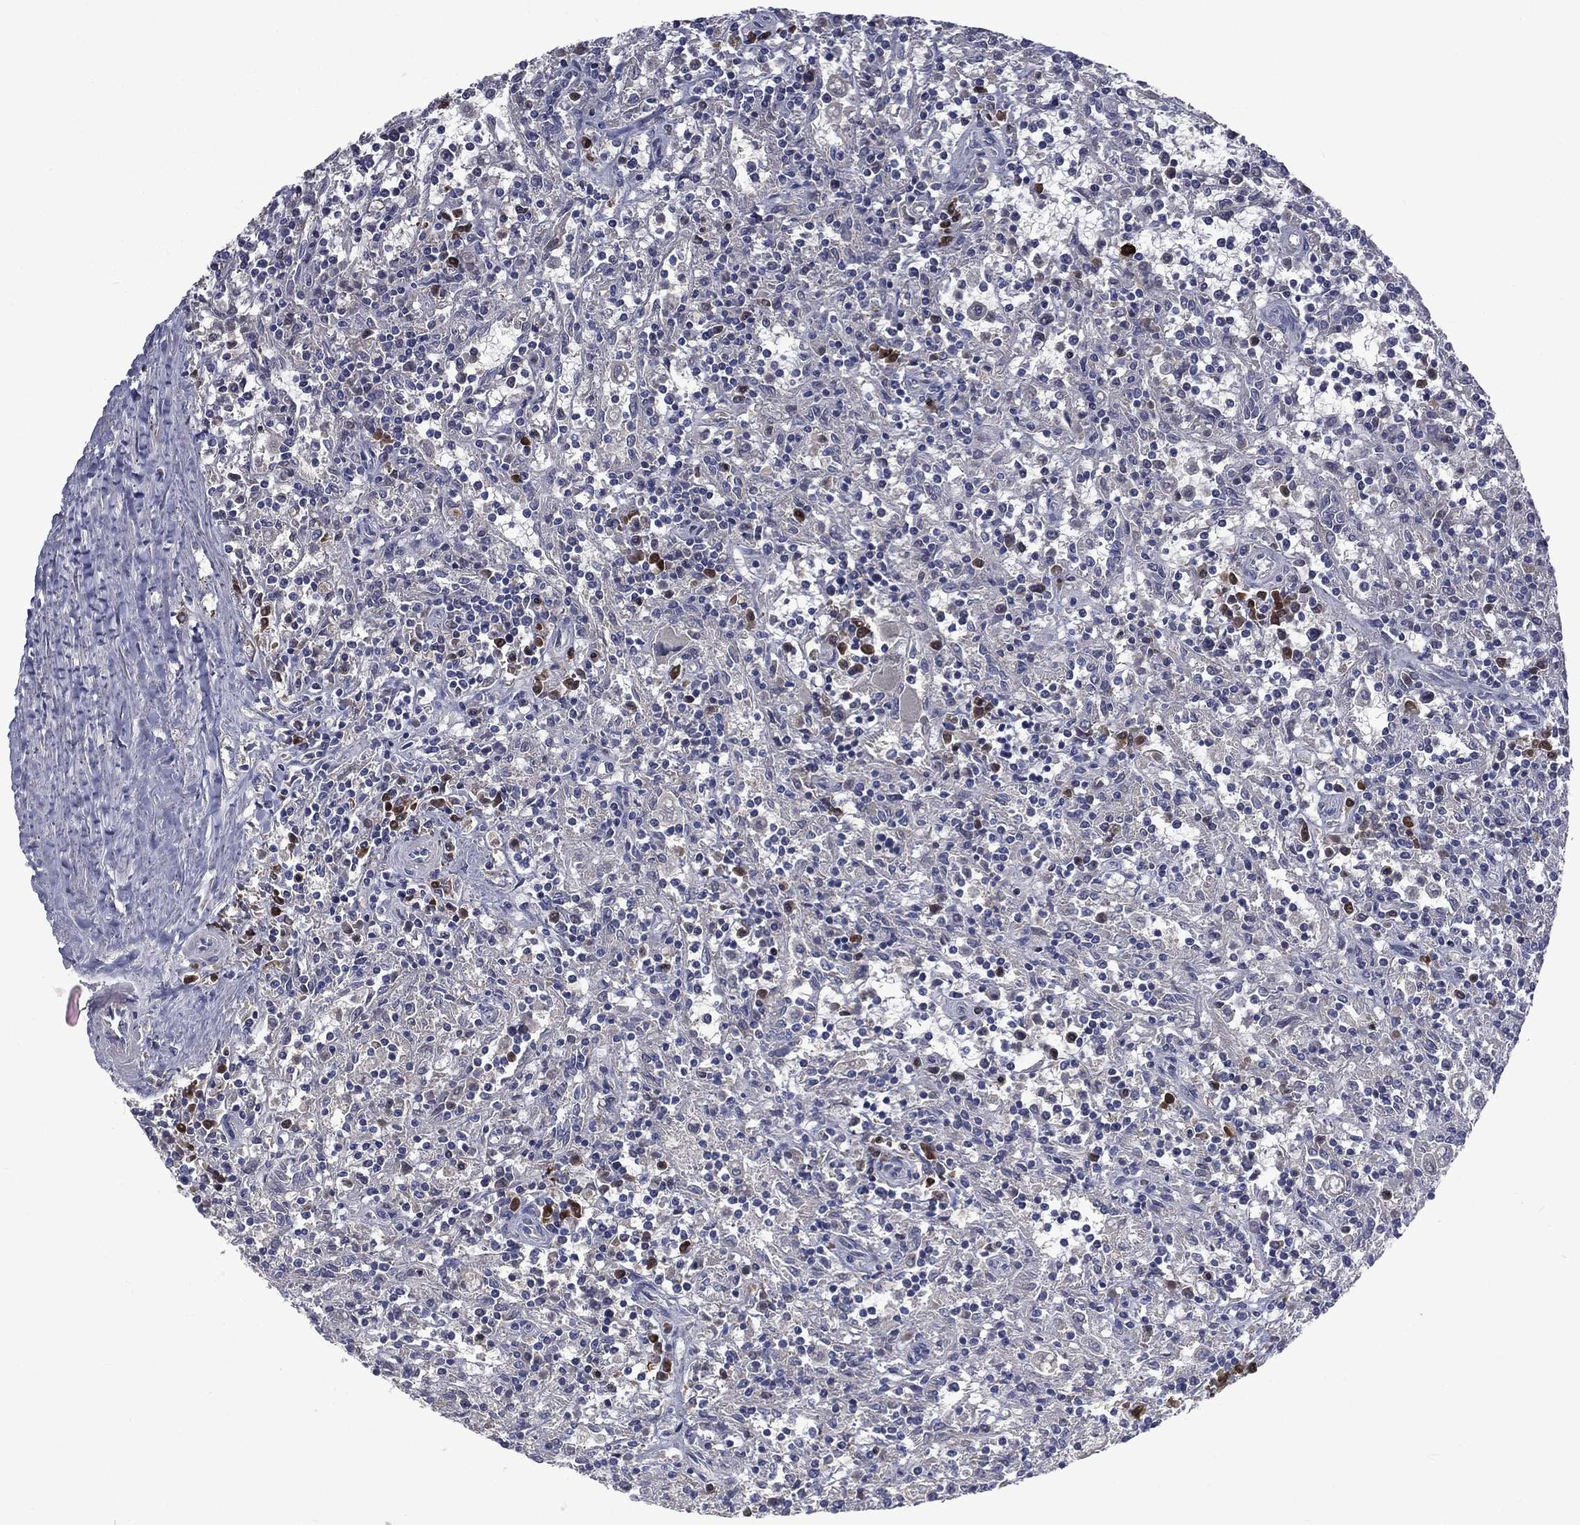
{"staining": {"intensity": "strong", "quantity": "<25%", "location": "nuclear"}, "tissue": "lymphoma", "cell_type": "Tumor cells", "image_type": "cancer", "snomed": [{"axis": "morphology", "description": "Malignant lymphoma, non-Hodgkin's type, Low grade"}, {"axis": "topography", "description": "Spleen"}], "caption": "Human lymphoma stained with a protein marker displays strong staining in tumor cells.", "gene": "CA12", "patient": {"sex": "male", "age": 62}}